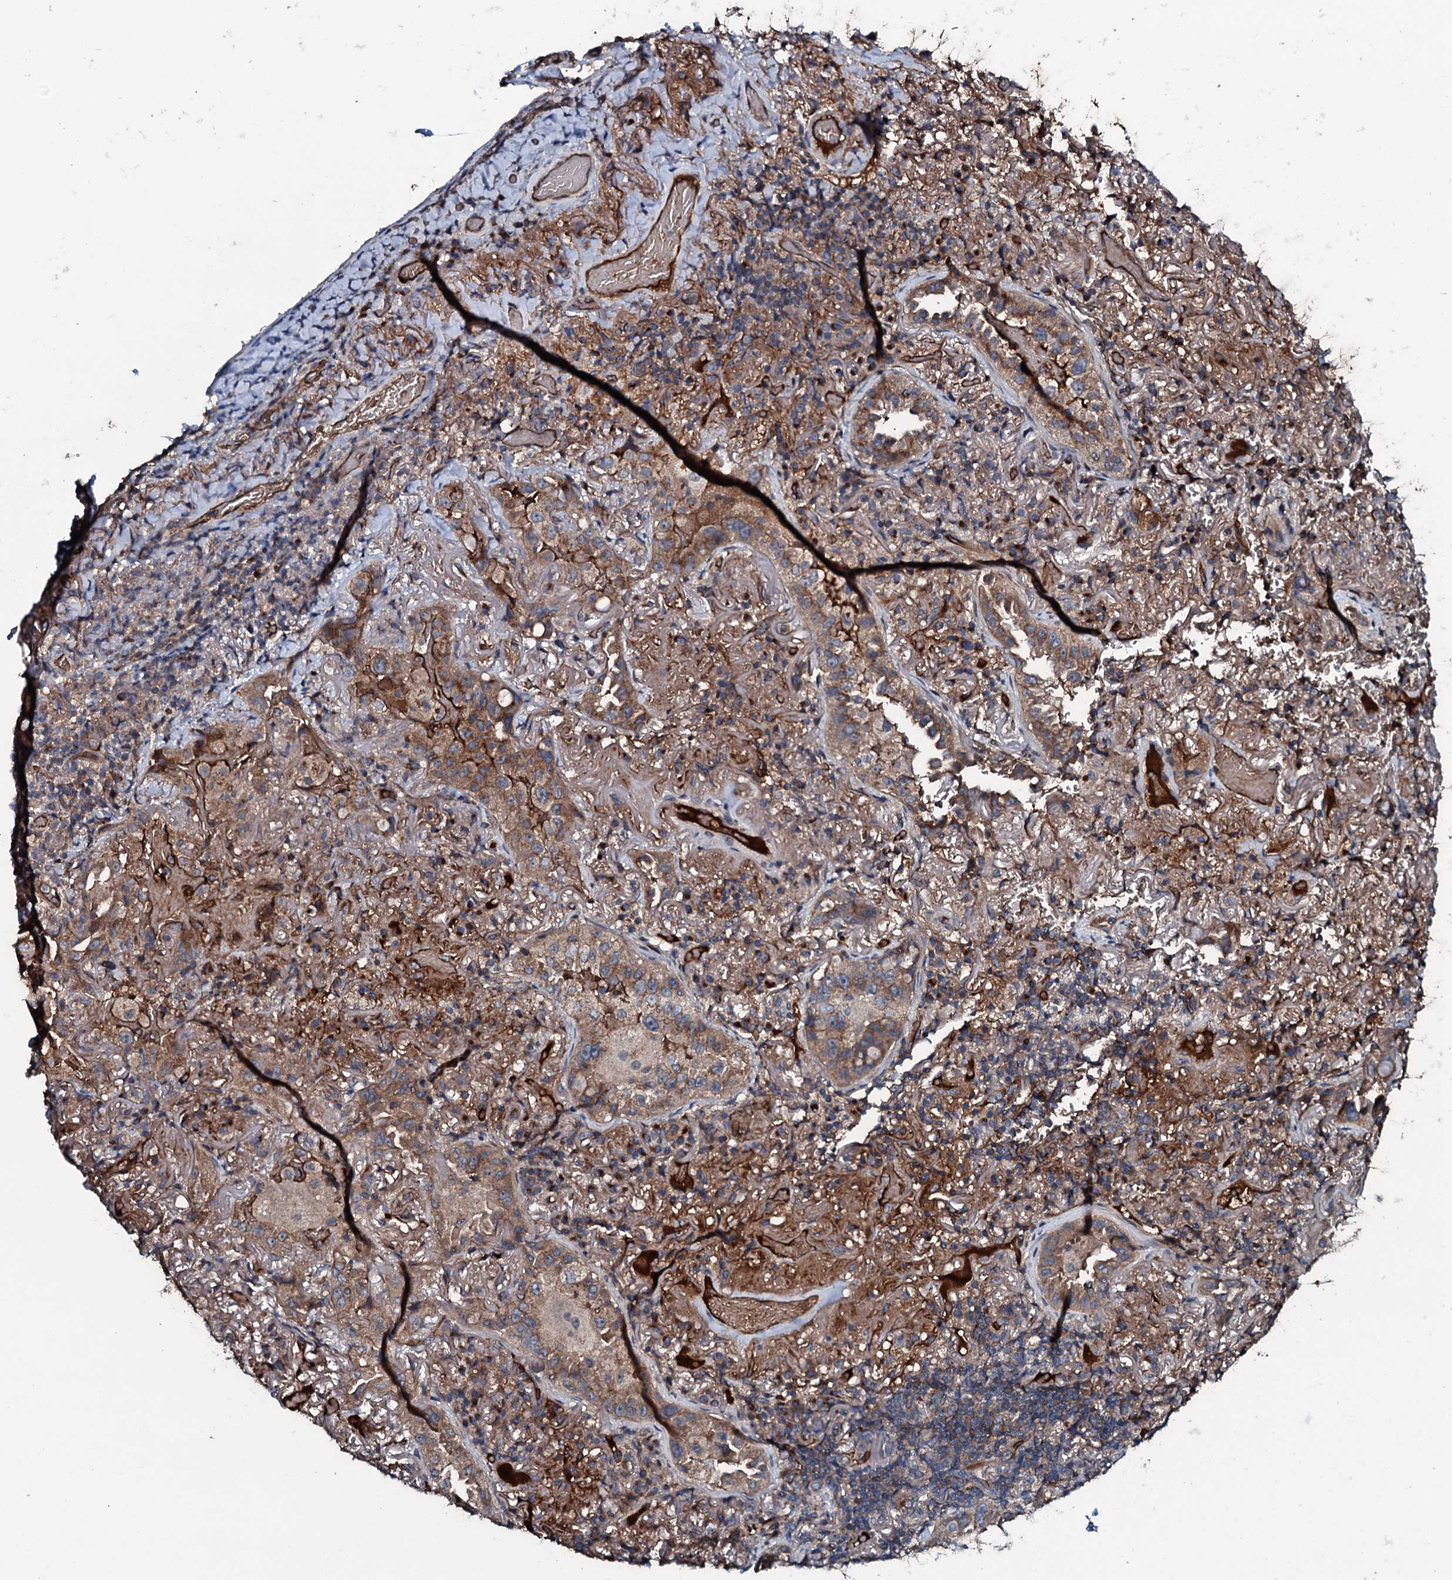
{"staining": {"intensity": "moderate", "quantity": ">75%", "location": "cytoplasmic/membranous"}, "tissue": "lung cancer", "cell_type": "Tumor cells", "image_type": "cancer", "snomed": [{"axis": "morphology", "description": "Adenocarcinoma, NOS"}, {"axis": "topography", "description": "Lung"}], "caption": "Adenocarcinoma (lung) stained for a protein reveals moderate cytoplasmic/membranous positivity in tumor cells. The protein of interest is shown in brown color, while the nuclei are stained blue.", "gene": "TRIM7", "patient": {"sex": "female", "age": 69}}